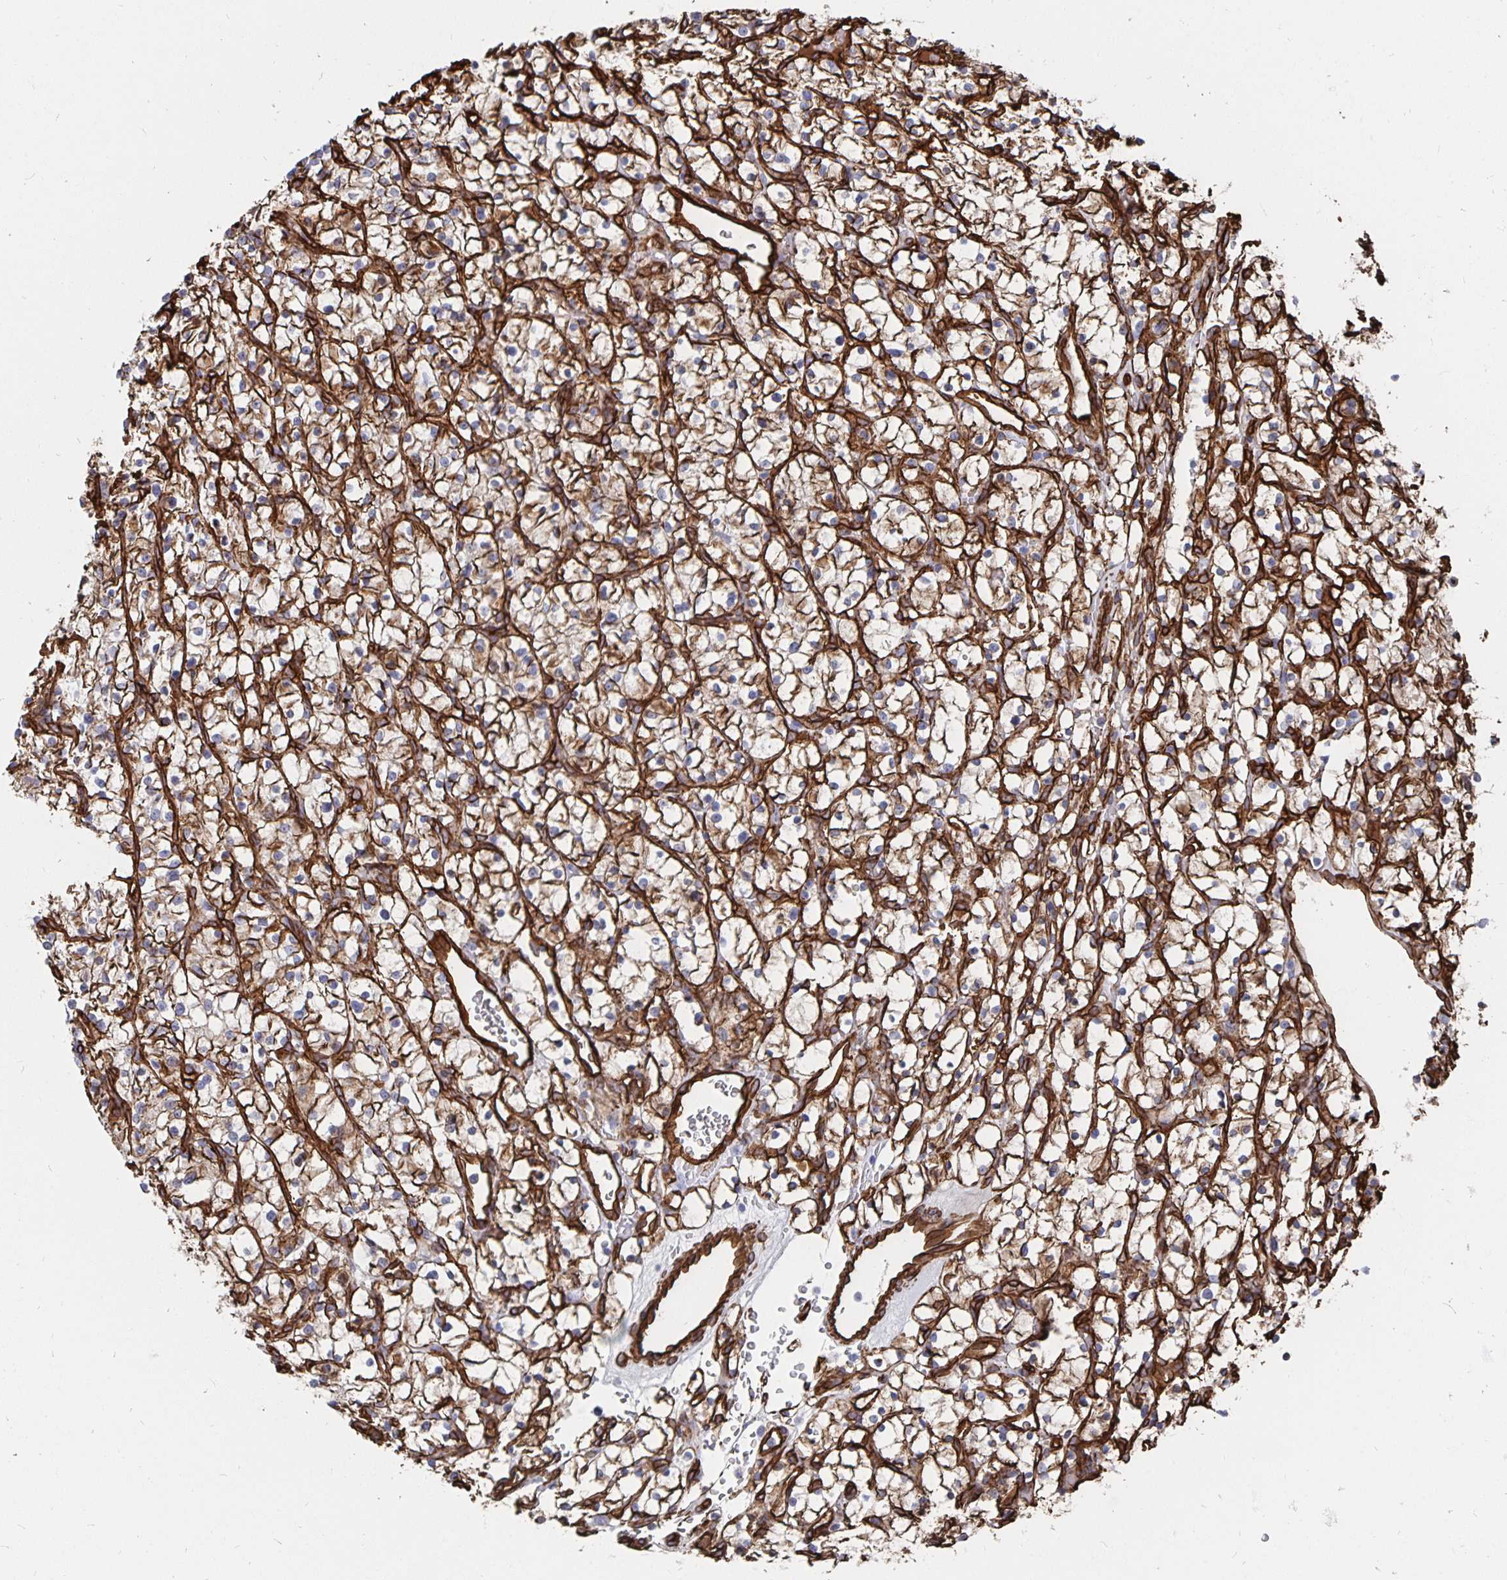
{"staining": {"intensity": "moderate", "quantity": "25%-75%", "location": "cytoplasmic/membranous"}, "tissue": "renal cancer", "cell_type": "Tumor cells", "image_type": "cancer", "snomed": [{"axis": "morphology", "description": "Adenocarcinoma, NOS"}, {"axis": "topography", "description": "Kidney"}], "caption": "Immunohistochemistry (IHC) image of human renal cancer (adenocarcinoma) stained for a protein (brown), which shows medium levels of moderate cytoplasmic/membranous expression in about 25%-75% of tumor cells.", "gene": "DCHS2", "patient": {"sex": "female", "age": 64}}